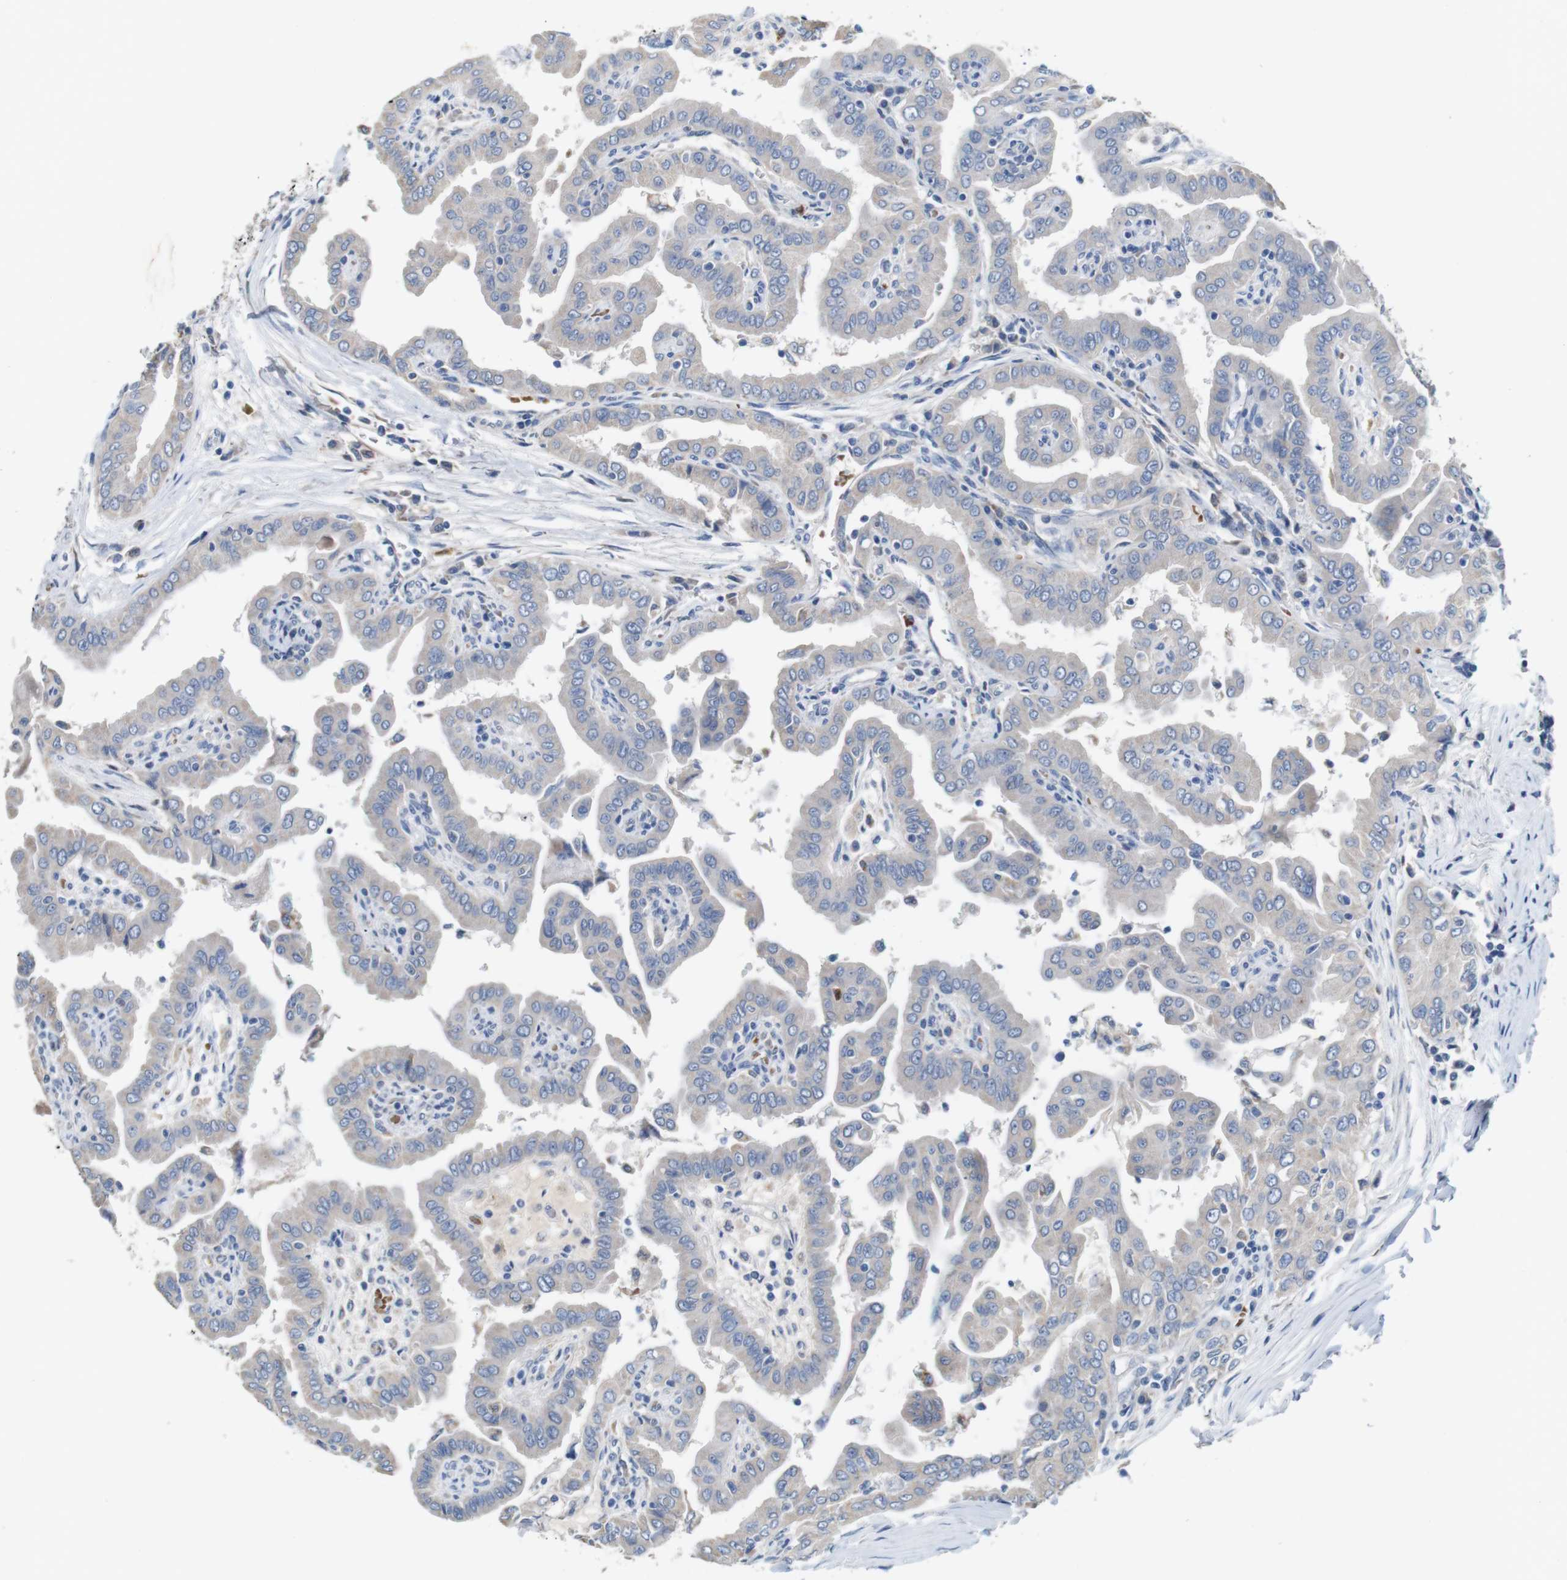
{"staining": {"intensity": "negative", "quantity": "none", "location": "none"}, "tissue": "thyroid cancer", "cell_type": "Tumor cells", "image_type": "cancer", "snomed": [{"axis": "morphology", "description": "Papillary adenocarcinoma, NOS"}, {"axis": "topography", "description": "Thyroid gland"}], "caption": "A micrograph of thyroid cancer (papillary adenocarcinoma) stained for a protein exhibits no brown staining in tumor cells.", "gene": "IGSF8", "patient": {"sex": "male", "age": 33}}